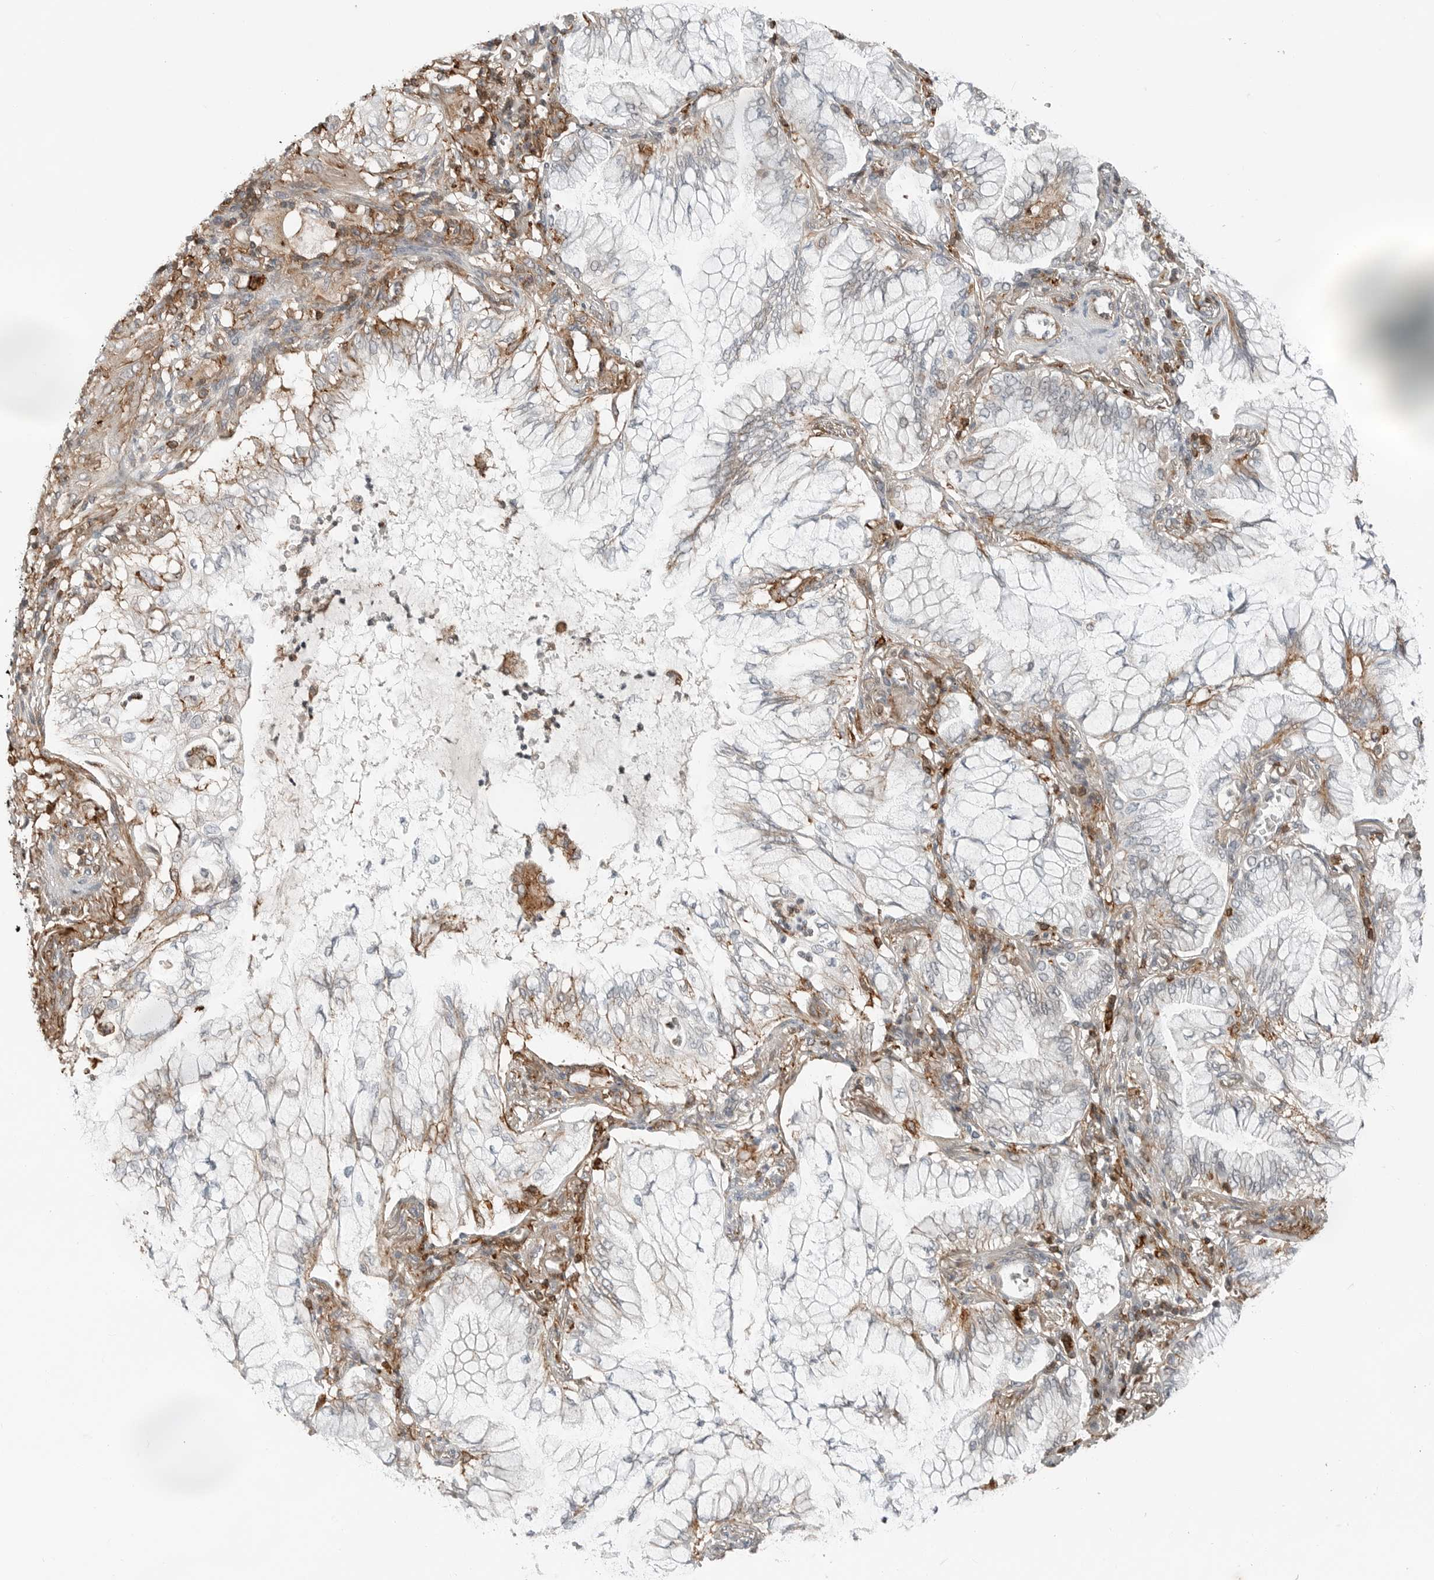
{"staining": {"intensity": "negative", "quantity": "none", "location": "none"}, "tissue": "lung cancer", "cell_type": "Tumor cells", "image_type": "cancer", "snomed": [{"axis": "morphology", "description": "Adenocarcinoma, NOS"}, {"axis": "topography", "description": "Lung"}], "caption": "This histopathology image is of lung cancer stained with IHC to label a protein in brown with the nuclei are counter-stained blue. There is no positivity in tumor cells.", "gene": "LEFTY2", "patient": {"sex": "female", "age": 70}}